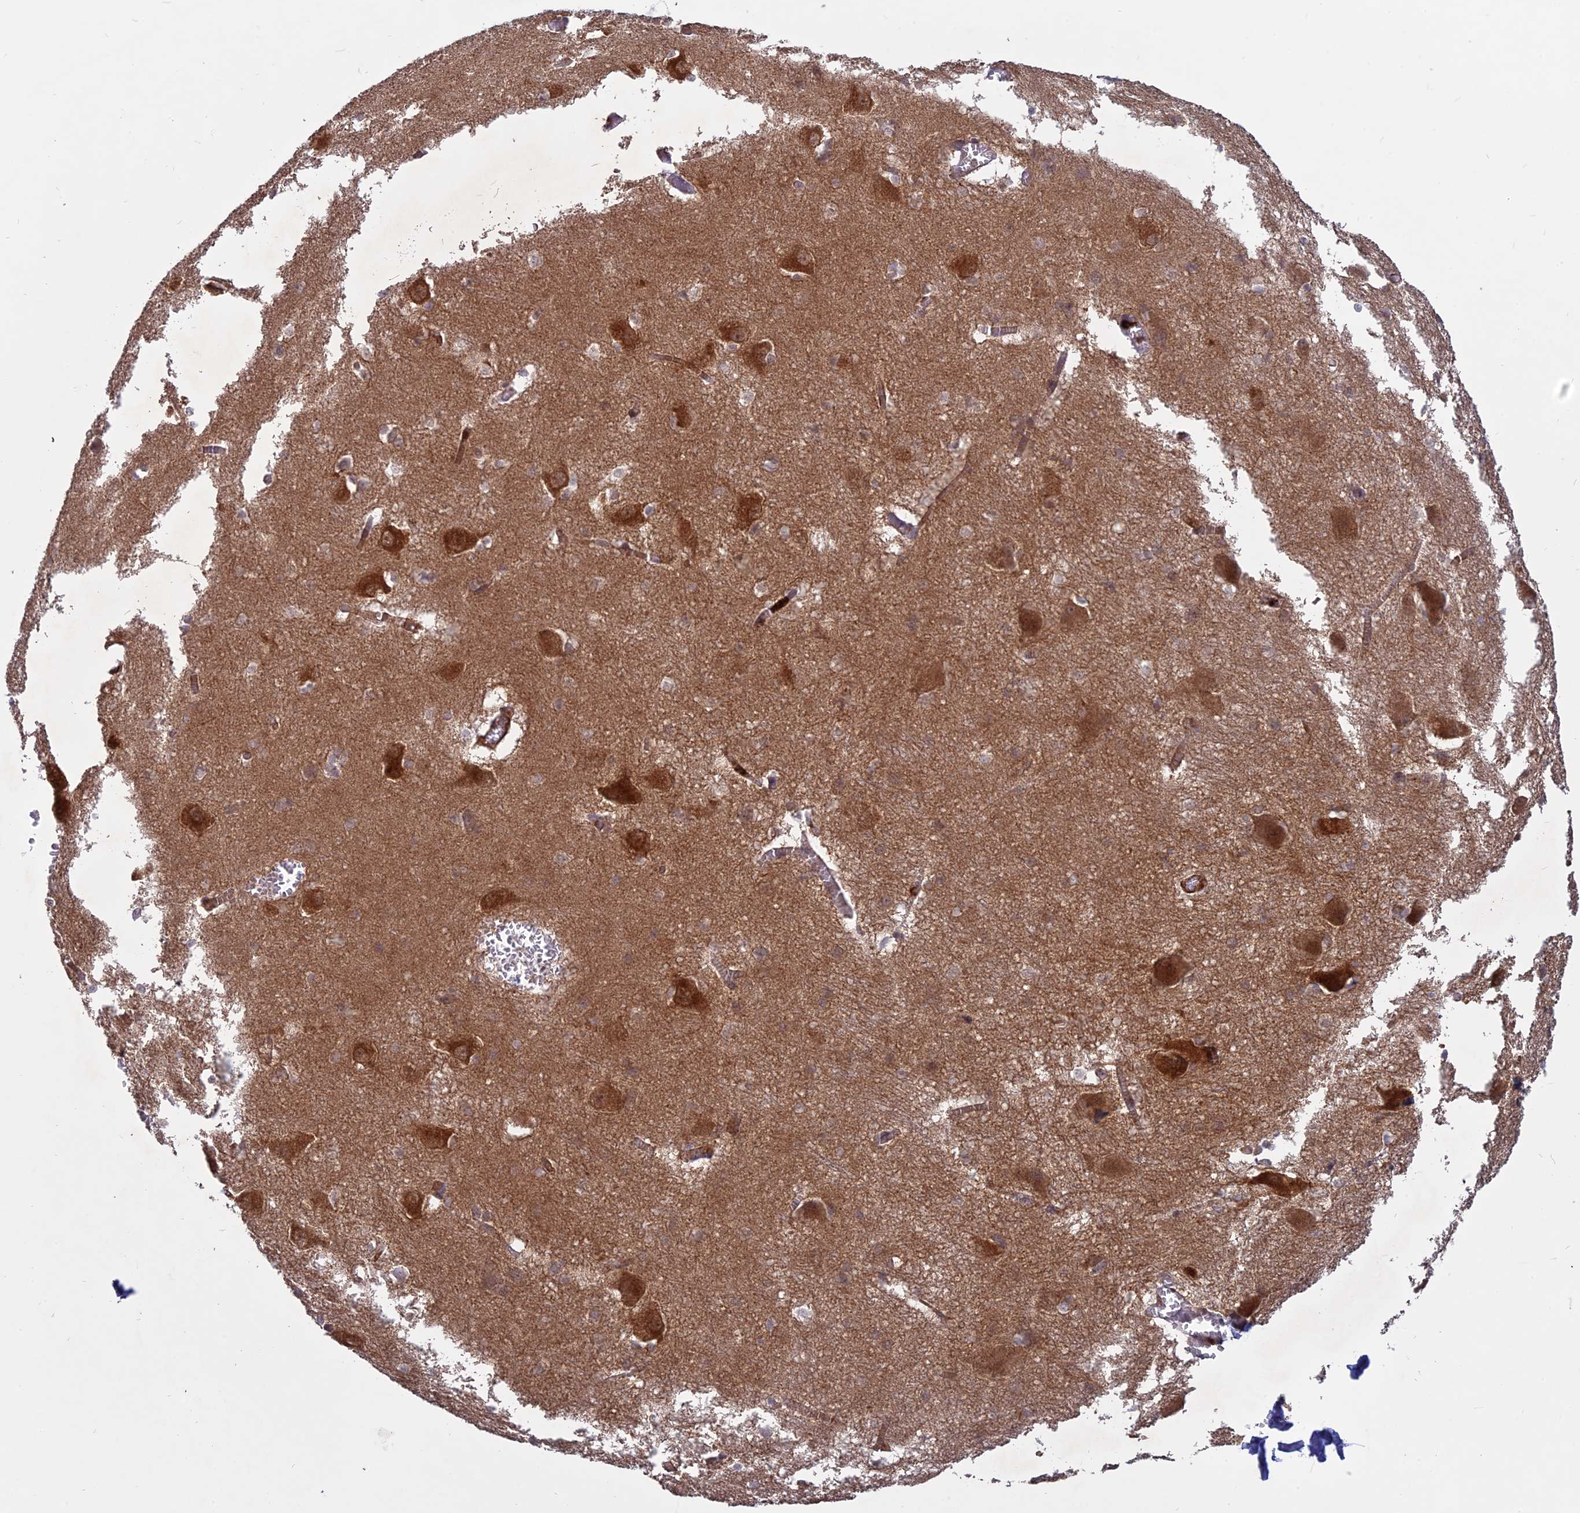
{"staining": {"intensity": "moderate", "quantity": "<25%", "location": "cytoplasmic/membranous"}, "tissue": "caudate", "cell_type": "Glial cells", "image_type": "normal", "snomed": [{"axis": "morphology", "description": "Normal tissue, NOS"}, {"axis": "topography", "description": "Lateral ventricle wall"}], "caption": "High-magnification brightfield microscopy of unremarkable caudate stained with DAB (3,3'-diaminobenzidine) (brown) and counterstained with hematoxylin (blue). glial cells exhibit moderate cytoplasmic/membranous positivity is appreciated in approximately<25% of cells. The staining was performed using DAB (3,3'-diaminobenzidine), with brown indicating positive protein expression. Nuclei are stained blue with hematoxylin.", "gene": "PHLDB3", "patient": {"sex": "male", "age": 37}}